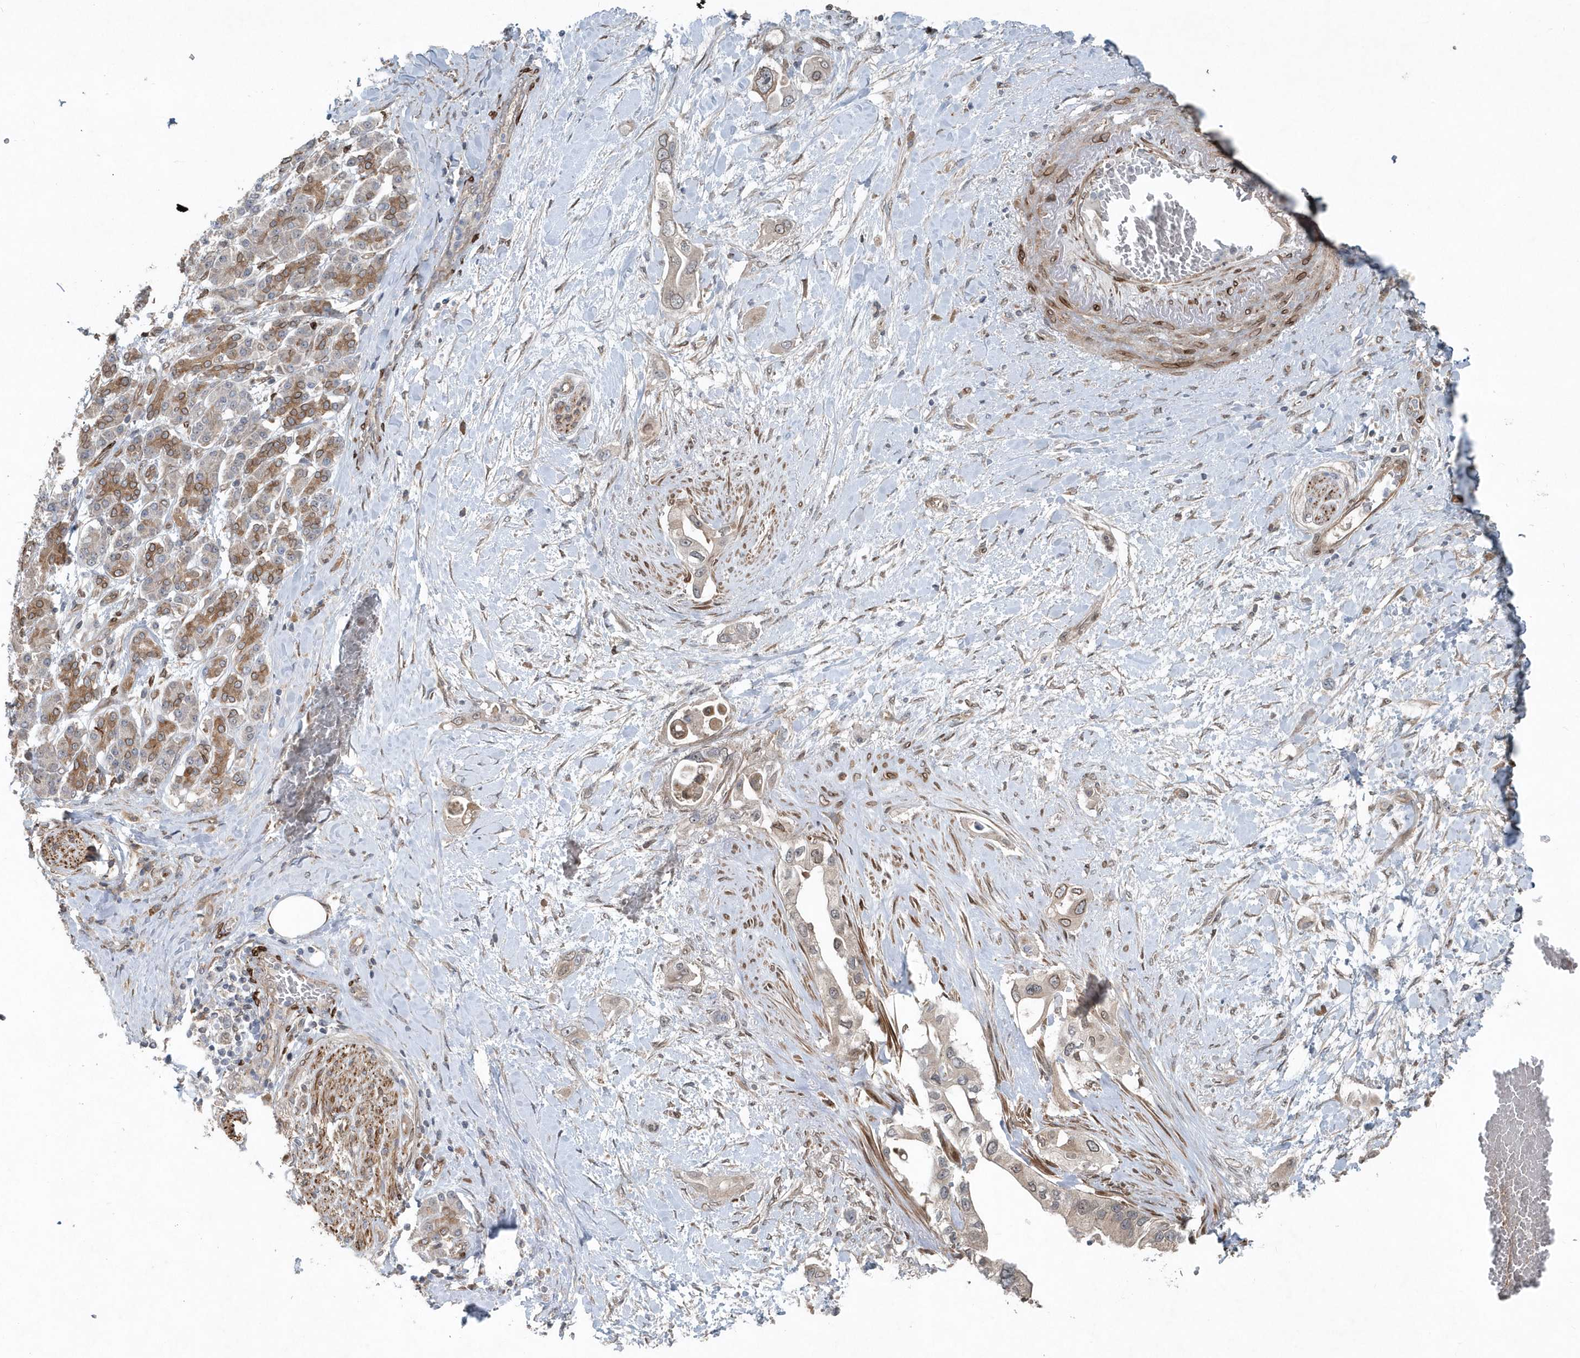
{"staining": {"intensity": "weak", "quantity": "<25%", "location": "cytoplasmic/membranous"}, "tissue": "pancreatic cancer", "cell_type": "Tumor cells", "image_type": "cancer", "snomed": [{"axis": "morphology", "description": "Inflammation, NOS"}, {"axis": "morphology", "description": "Adenocarcinoma, NOS"}, {"axis": "topography", "description": "Pancreas"}], "caption": "Immunohistochemical staining of human pancreatic adenocarcinoma displays no significant expression in tumor cells.", "gene": "MCC", "patient": {"sex": "female", "age": 56}}